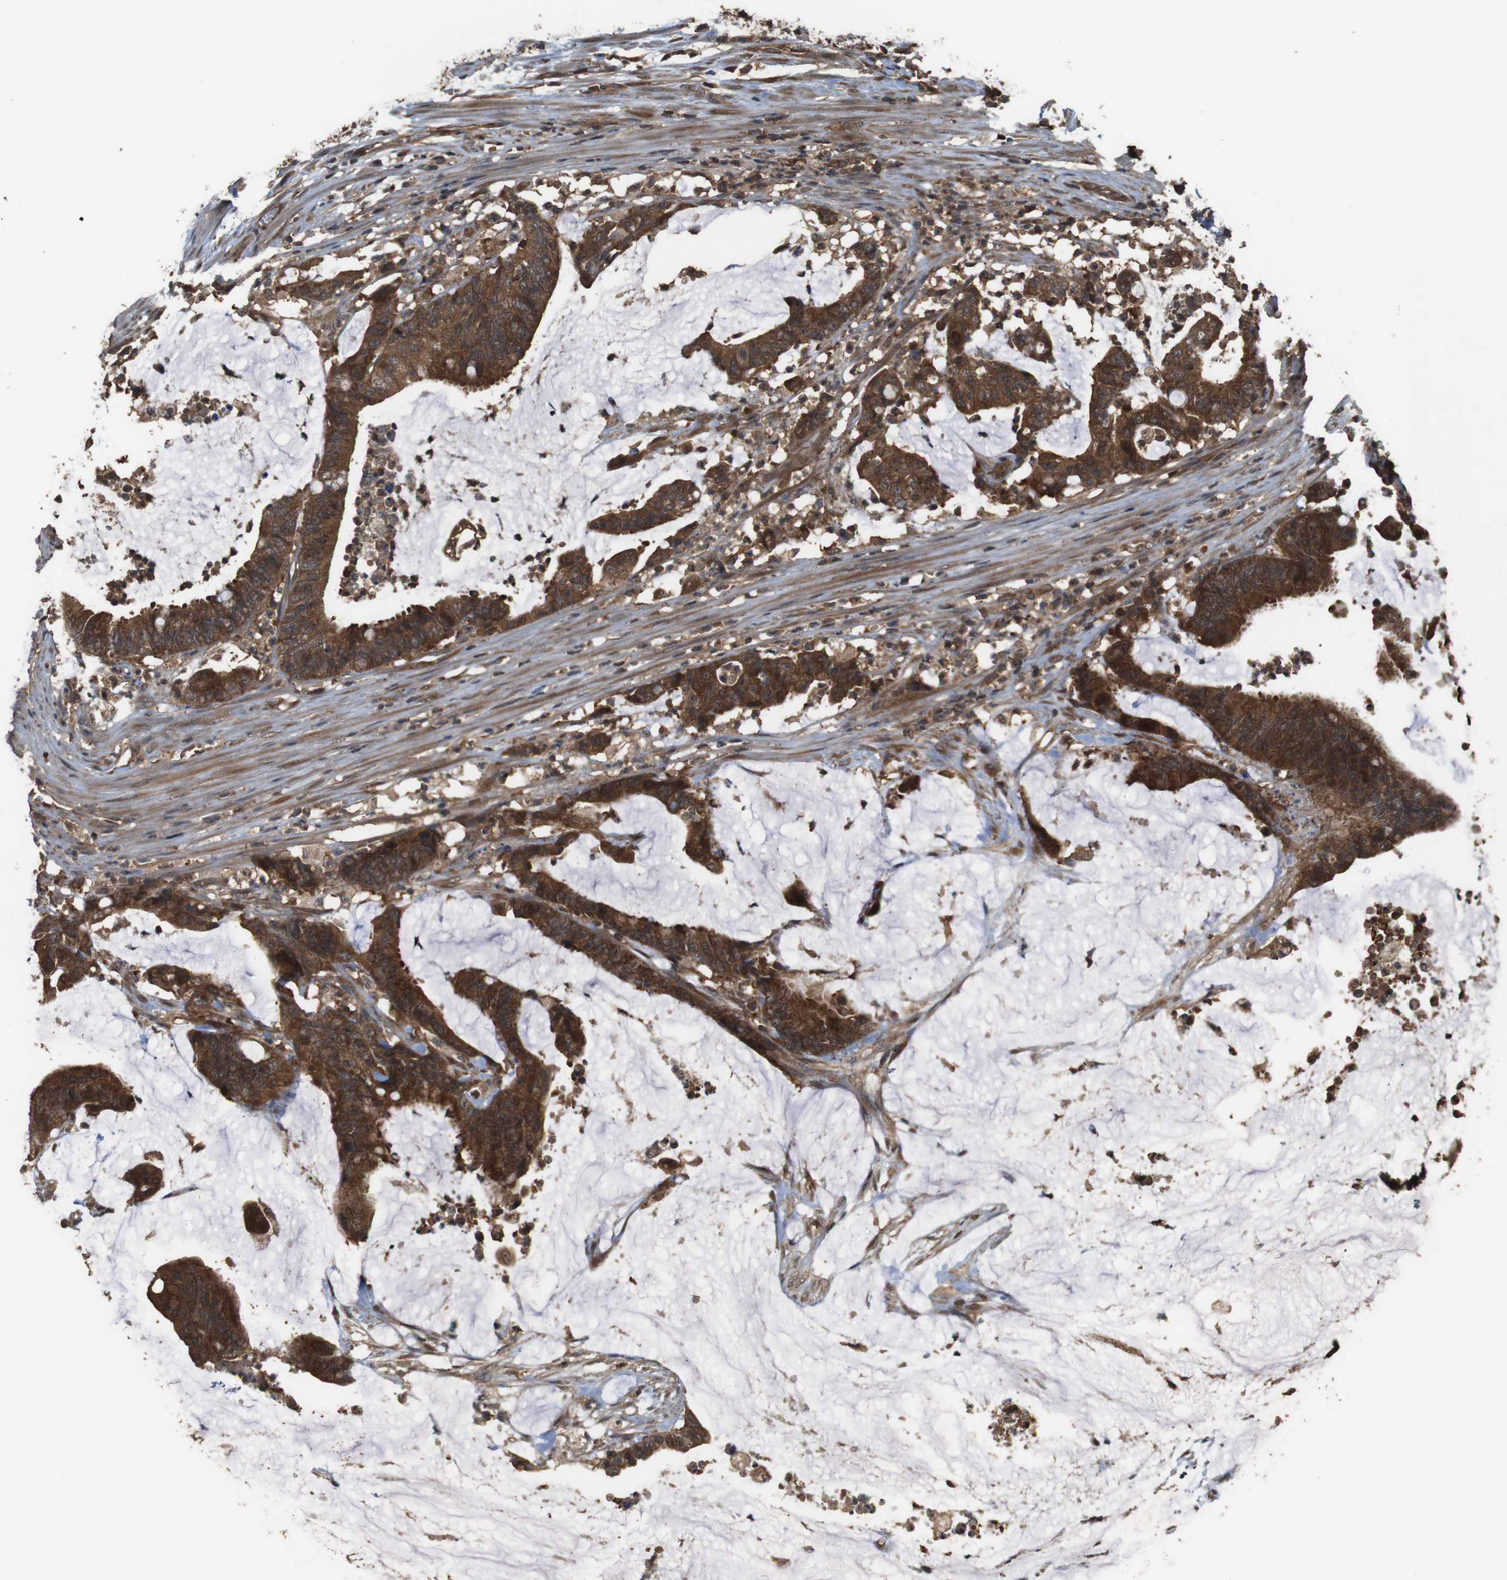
{"staining": {"intensity": "strong", "quantity": ">75%", "location": "cytoplasmic/membranous"}, "tissue": "colorectal cancer", "cell_type": "Tumor cells", "image_type": "cancer", "snomed": [{"axis": "morphology", "description": "Adenocarcinoma, NOS"}, {"axis": "topography", "description": "Rectum"}], "caption": "A high amount of strong cytoplasmic/membranous expression is seen in approximately >75% of tumor cells in colorectal cancer (adenocarcinoma) tissue. The staining was performed using DAB (3,3'-diaminobenzidine) to visualize the protein expression in brown, while the nuclei were stained in blue with hematoxylin (Magnification: 20x).", "gene": "BAG4", "patient": {"sex": "female", "age": 66}}